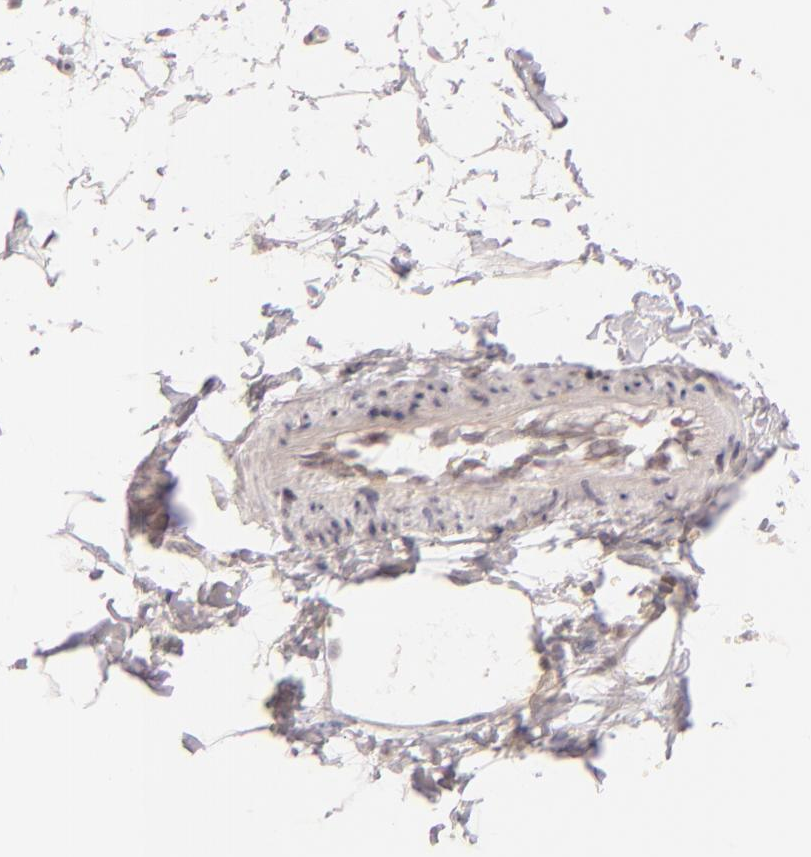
{"staining": {"intensity": "negative", "quantity": "none", "location": "none"}, "tissue": "adipose tissue", "cell_type": "Adipocytes", "image_type": "normal", "snomed": [{"axis": "morphology", "description": "Normal tissue, NOS"}, {"axis": "morphology", "description": "Duct carcinoma"}, {"axis": "topography", "description": "Breast"}, {"axis": "topography", "description": "Adipose tissue"}], "caption": "Image shows no significant protein staining in adipocytes of unremarkable adipose tissue.", "gene": "CASP8", "patient": {"sex": "female", "age": 37}}